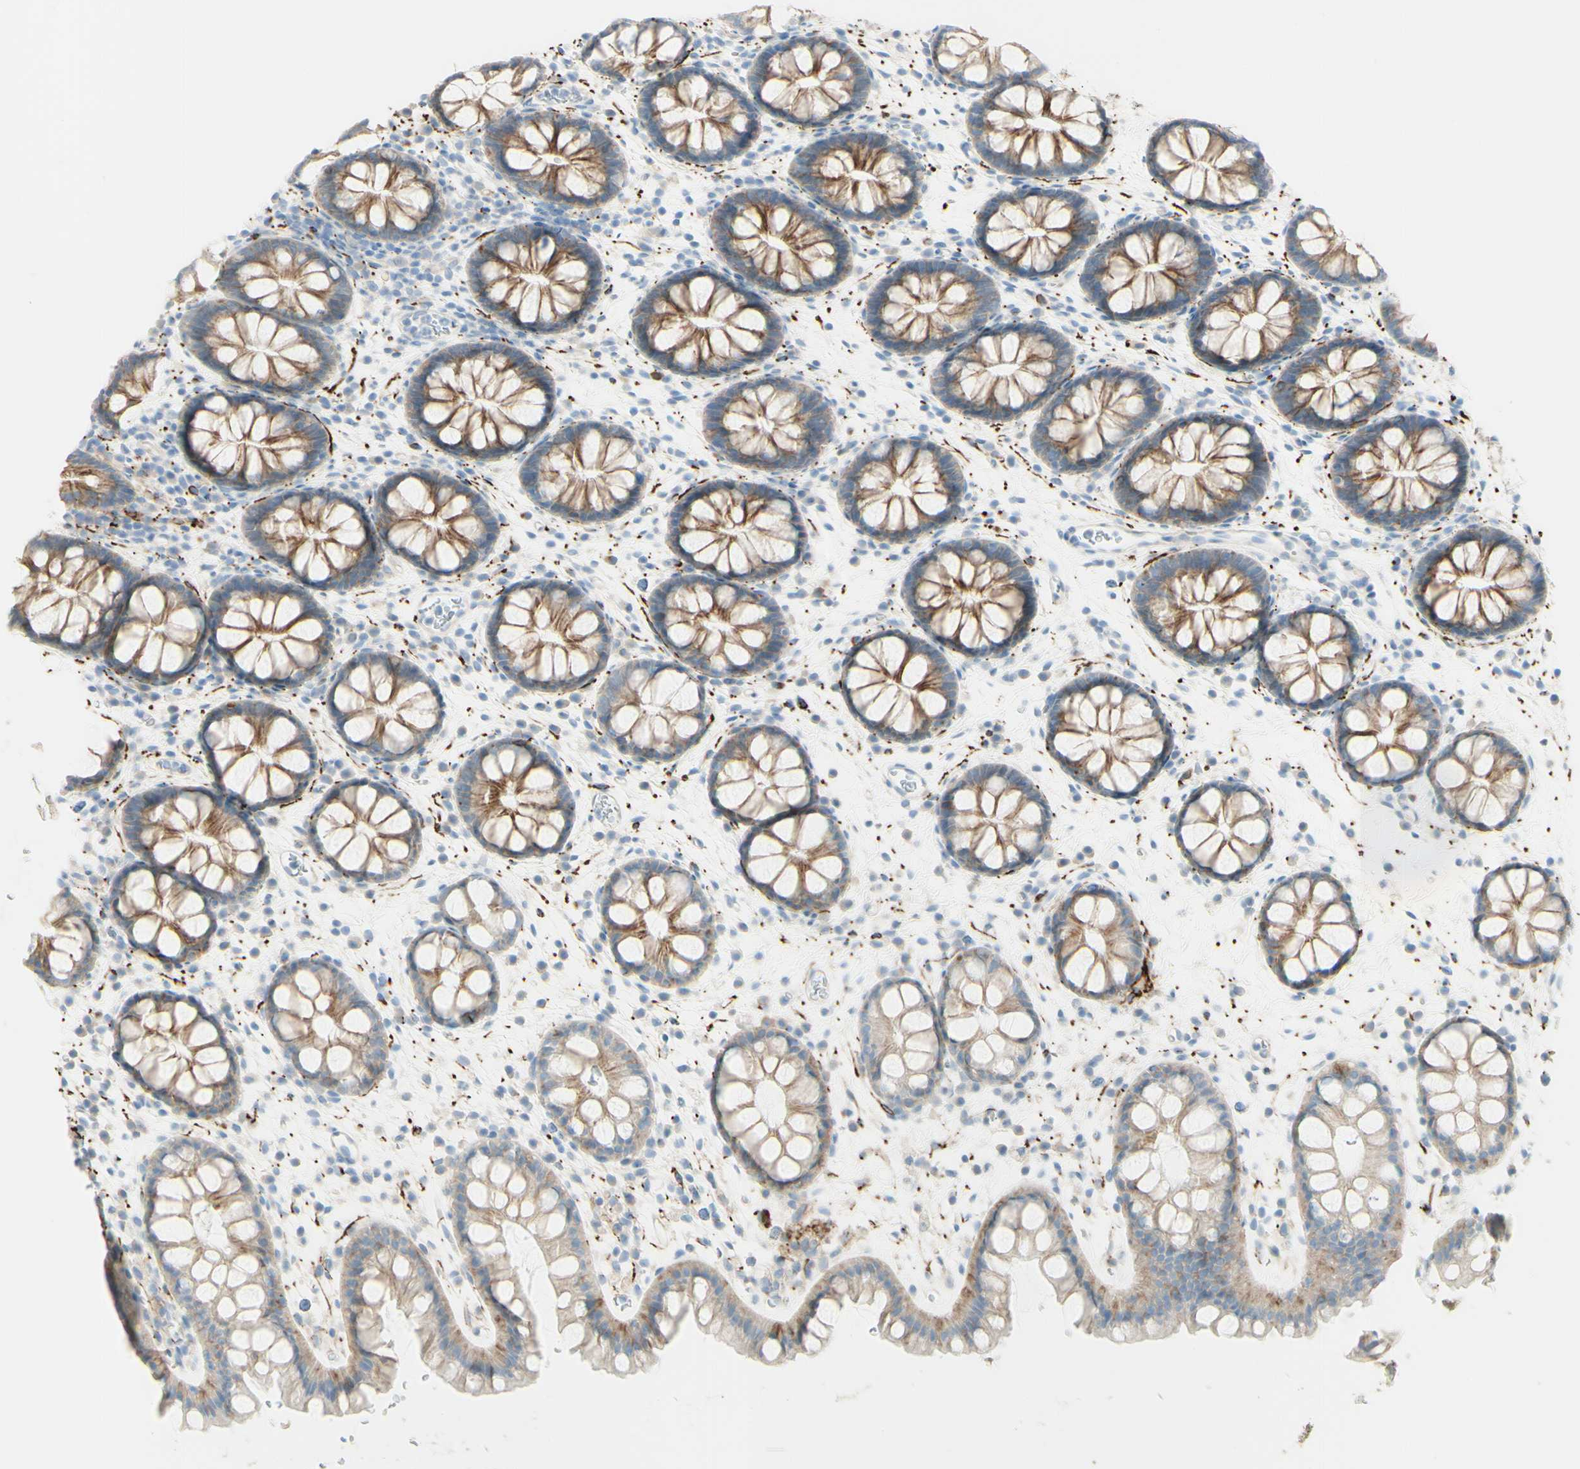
{"staining": {"intensity": "weak", "quantity": ">75%", "location": "cytoplasmic/membranous"}, "tissue": "rectum", "cell_type": "Glandular cells", "image_type": "normal", "snomed": [{"axis": "morphology", "description": "Normal tissue, NOS"}, {"axis": "topography", "description": "Rectum"}], "caption": "High-magnification brightfield microscopy of unremarkable rectum stained with DAB (brown) and counterstained with hematoxylin (blue). glandular cells exhibit weak cytoplasmic/membranous staining is identified in approximately>75% of cells. The staining was performed using DAB, with brown indicating positive protein expression. Nuclei are stained blue with hematoxylin.", "gene": "ALCAM", "patient": {"sex": "female", "age": 24}}